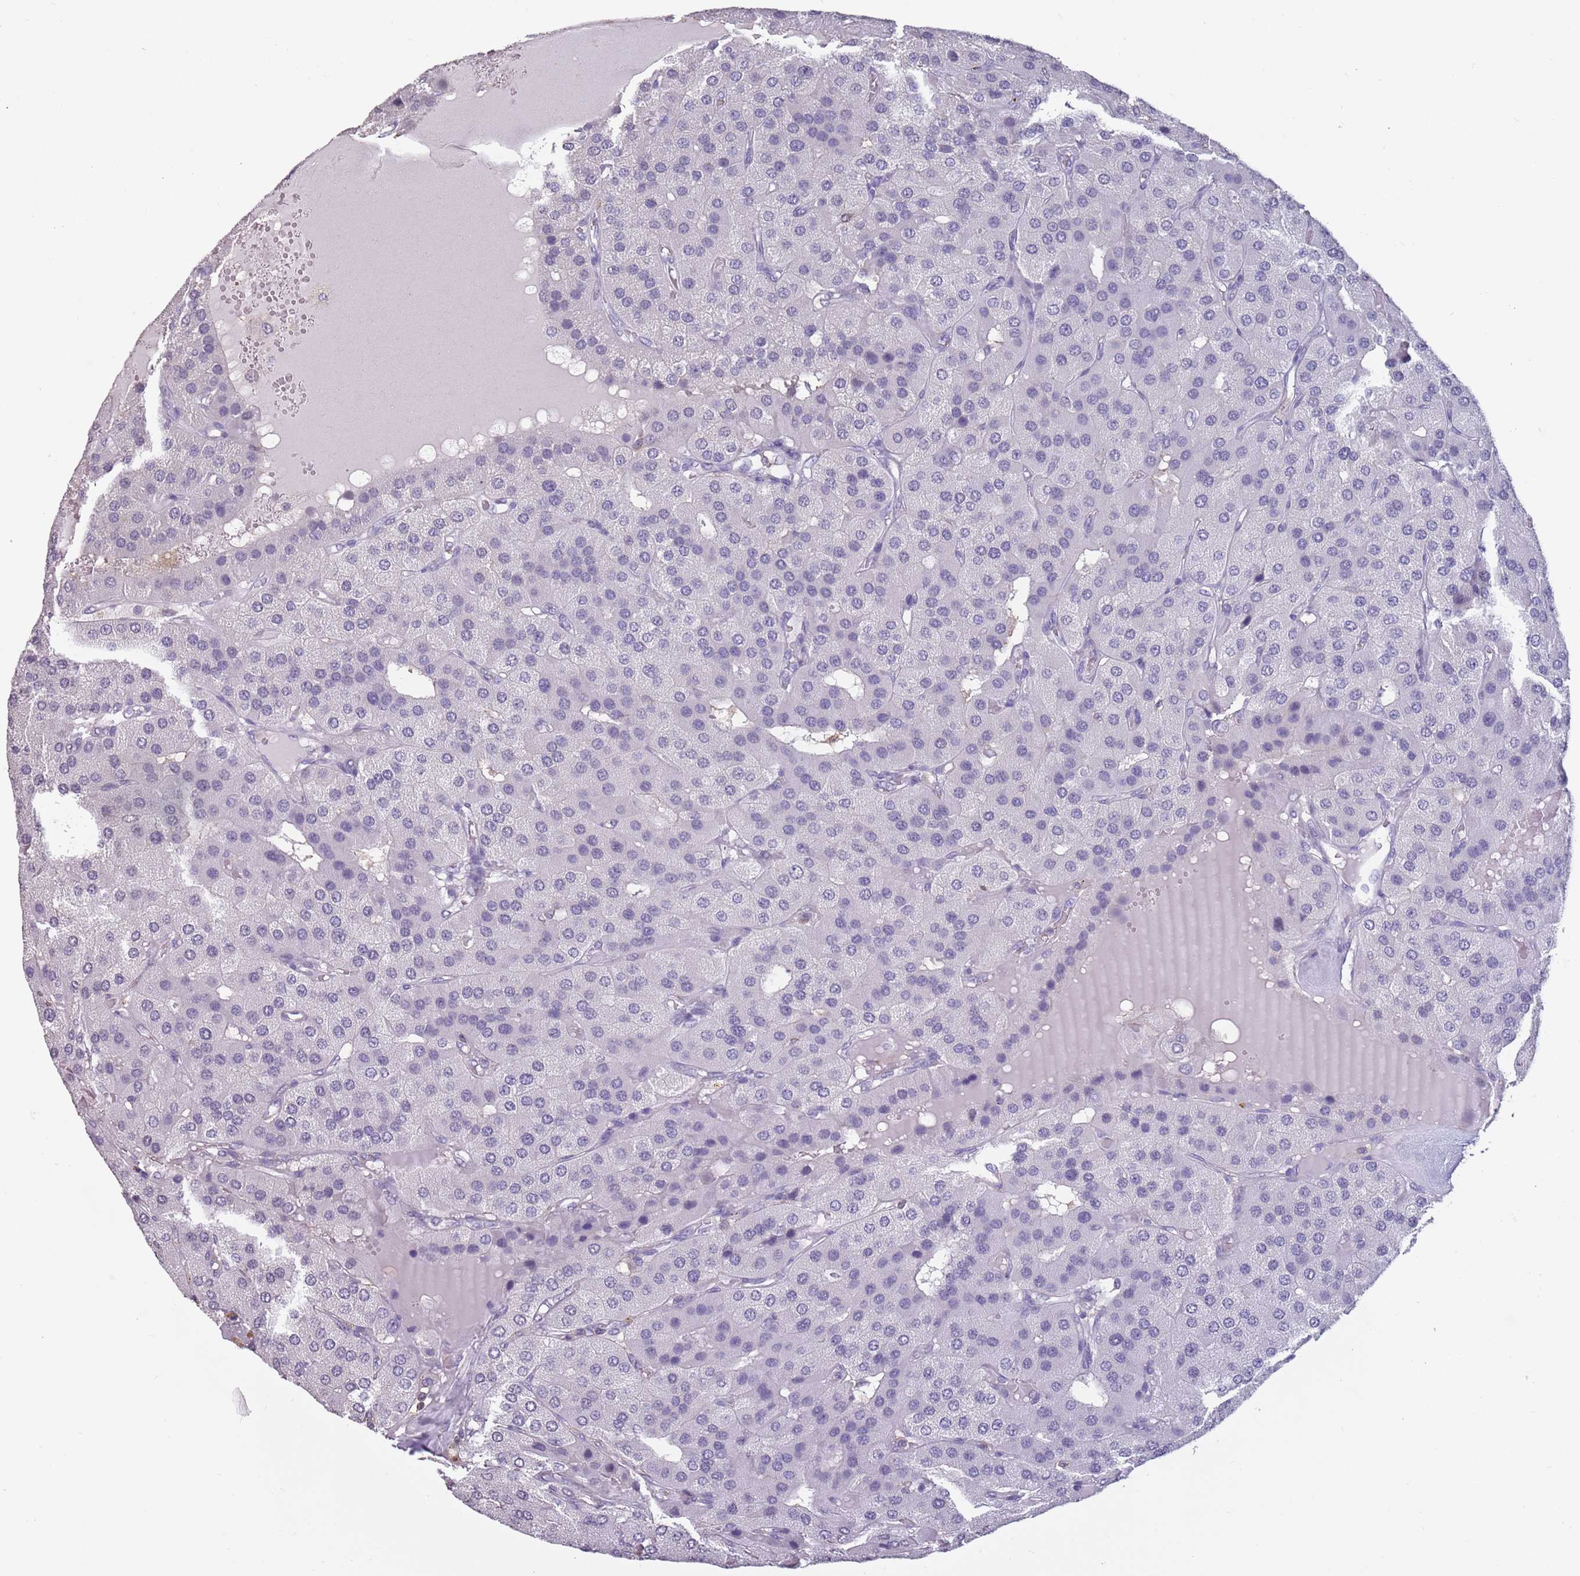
{"staining": {"intensity": "negative", "quantity": "none", "location": "none"}, "tissue": "parathyroid gland", "cell_type": "Glandular cells", "image_type": "normal", "snomed": [{"axis": "morphology", "description": "Normal tissue, NOS"}, {"axis": "morphology", "description": "Adenoma, NOS"}, {"axis": "topography", "description": "Parathyroid gland"}], "caption": "Glandular cells are negative for protein expression in benign human parathyroid gland. (DAB (3,3'-diaminobenzidine) IHC visualized using brightfield microscopy, high magnification).", "gene": "SUN5", "patient": {"sex": "female", "age": 86}}